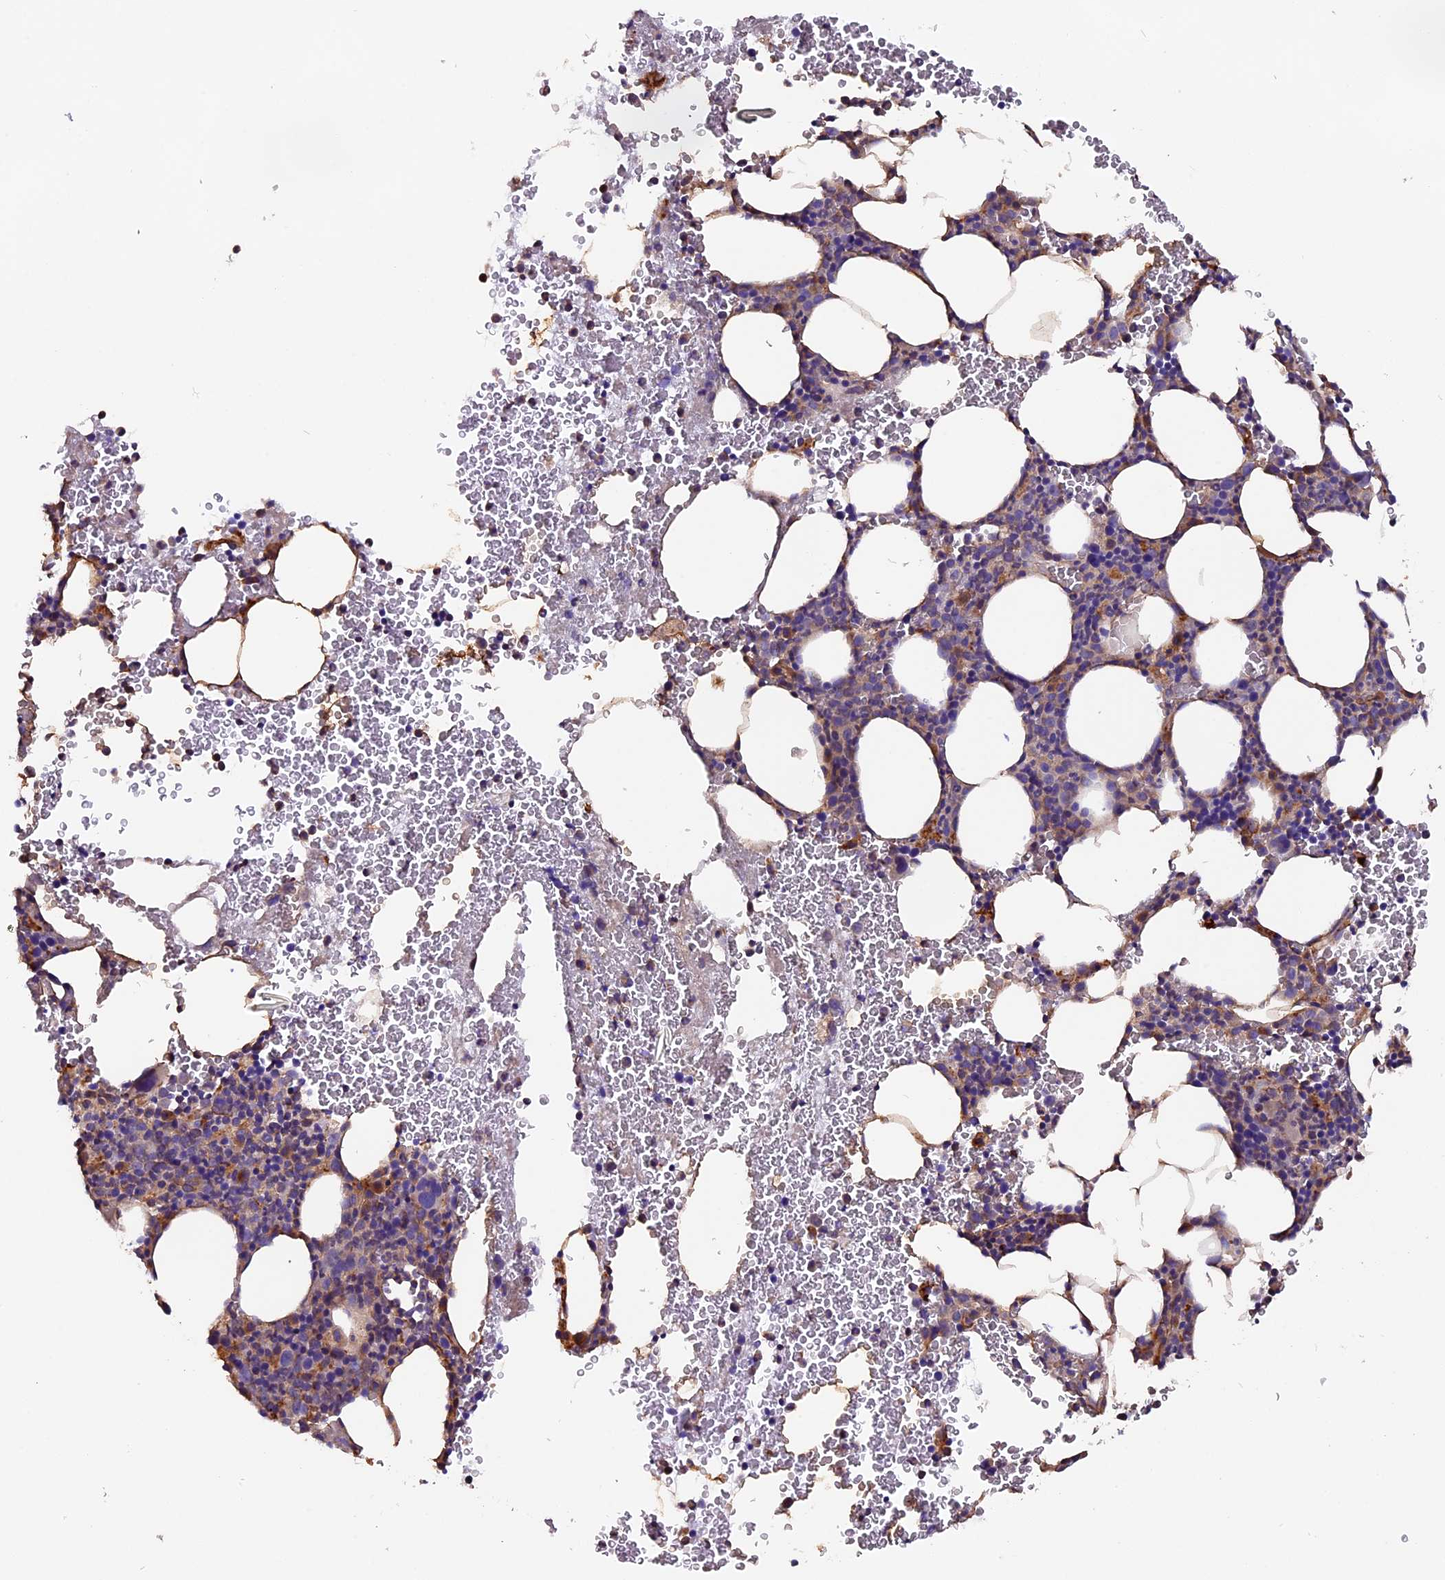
{"staining": {"intensity": "moderate", "quantity": "<25%", "location": "cytoplasmic/membranous"}, "tissue": "bone marrow", "cell_type": "Hematopoietic cells", "image_type": "normal", "snomed": [{"axis": "morphology", "description": "Normal tissue, NOS"}, {"axis": "morphology", "description": "Inflammation, NOS"}, {"axis": "topography", "description": "Bone marrow"}], "caption": "High-power microscopy captured an immunohistochemistry (IHC) micrograph of benign bone marrow, revealing moderate cytoplasmic/membranous positivity in approximately <25% of hematopoietic cells. The staining is performed using DAB brown chromogen to label protein expression. The nuclei are counter-stained blue using hematoxylin.", "gene": "CLN5", "patient": {"sex": "female", "age": 78}}